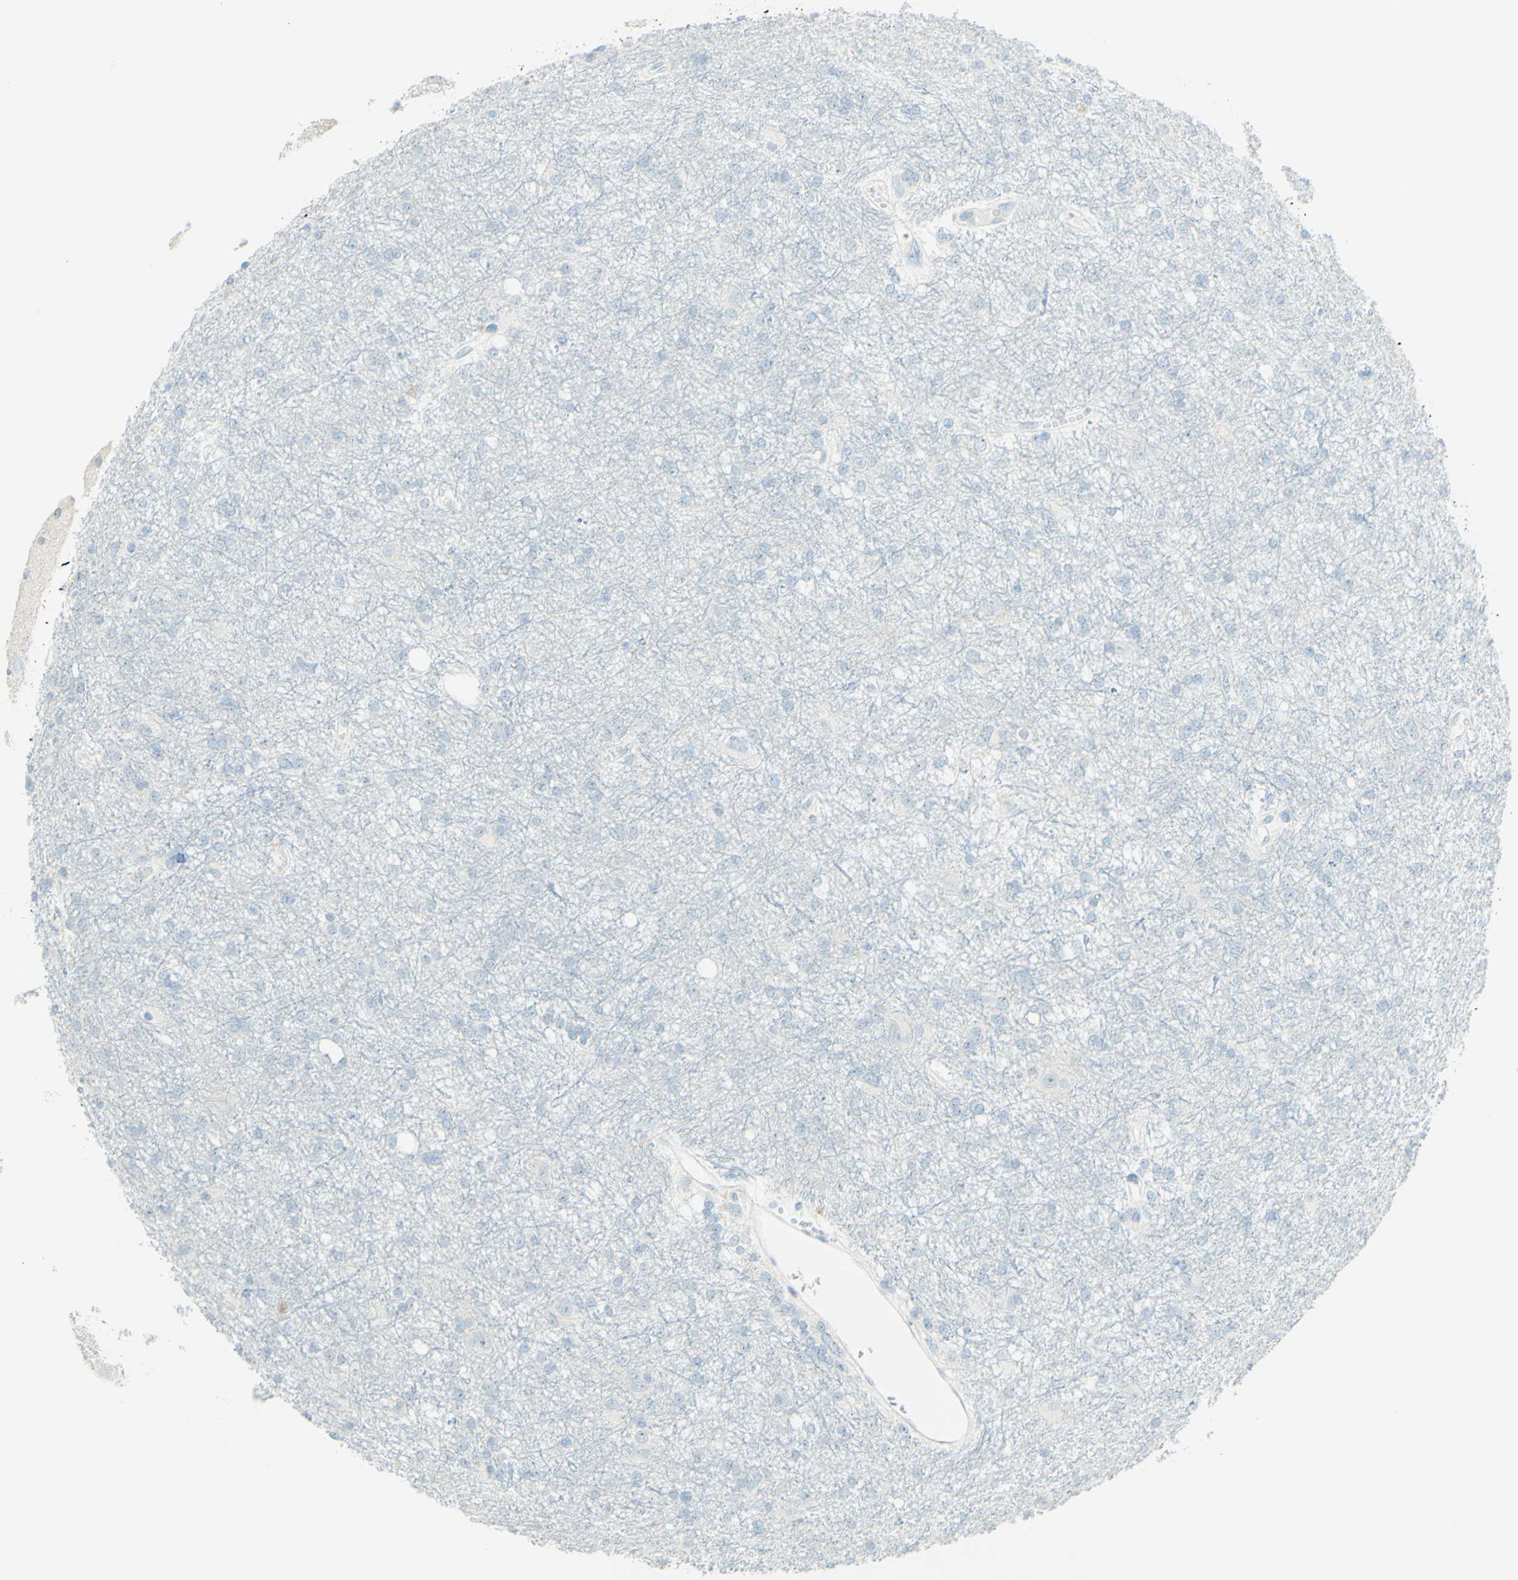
{"staining": {"intensity": "negative", "quantity": "none", "location": "none"}, "tissue": "glioma", "cell_type": "Tumor cells", "image_type": "cancer", "snomed": [{"axis": "morphology", "description": "Glioma, malignant, High grade"}, {"axis": "topography", "description": "Brain"}], "caption": "Tumor cells show no significant protein staining in glioma.", "gene": "FMR1NB", "patient": {"sex": "female", "age": 59}}